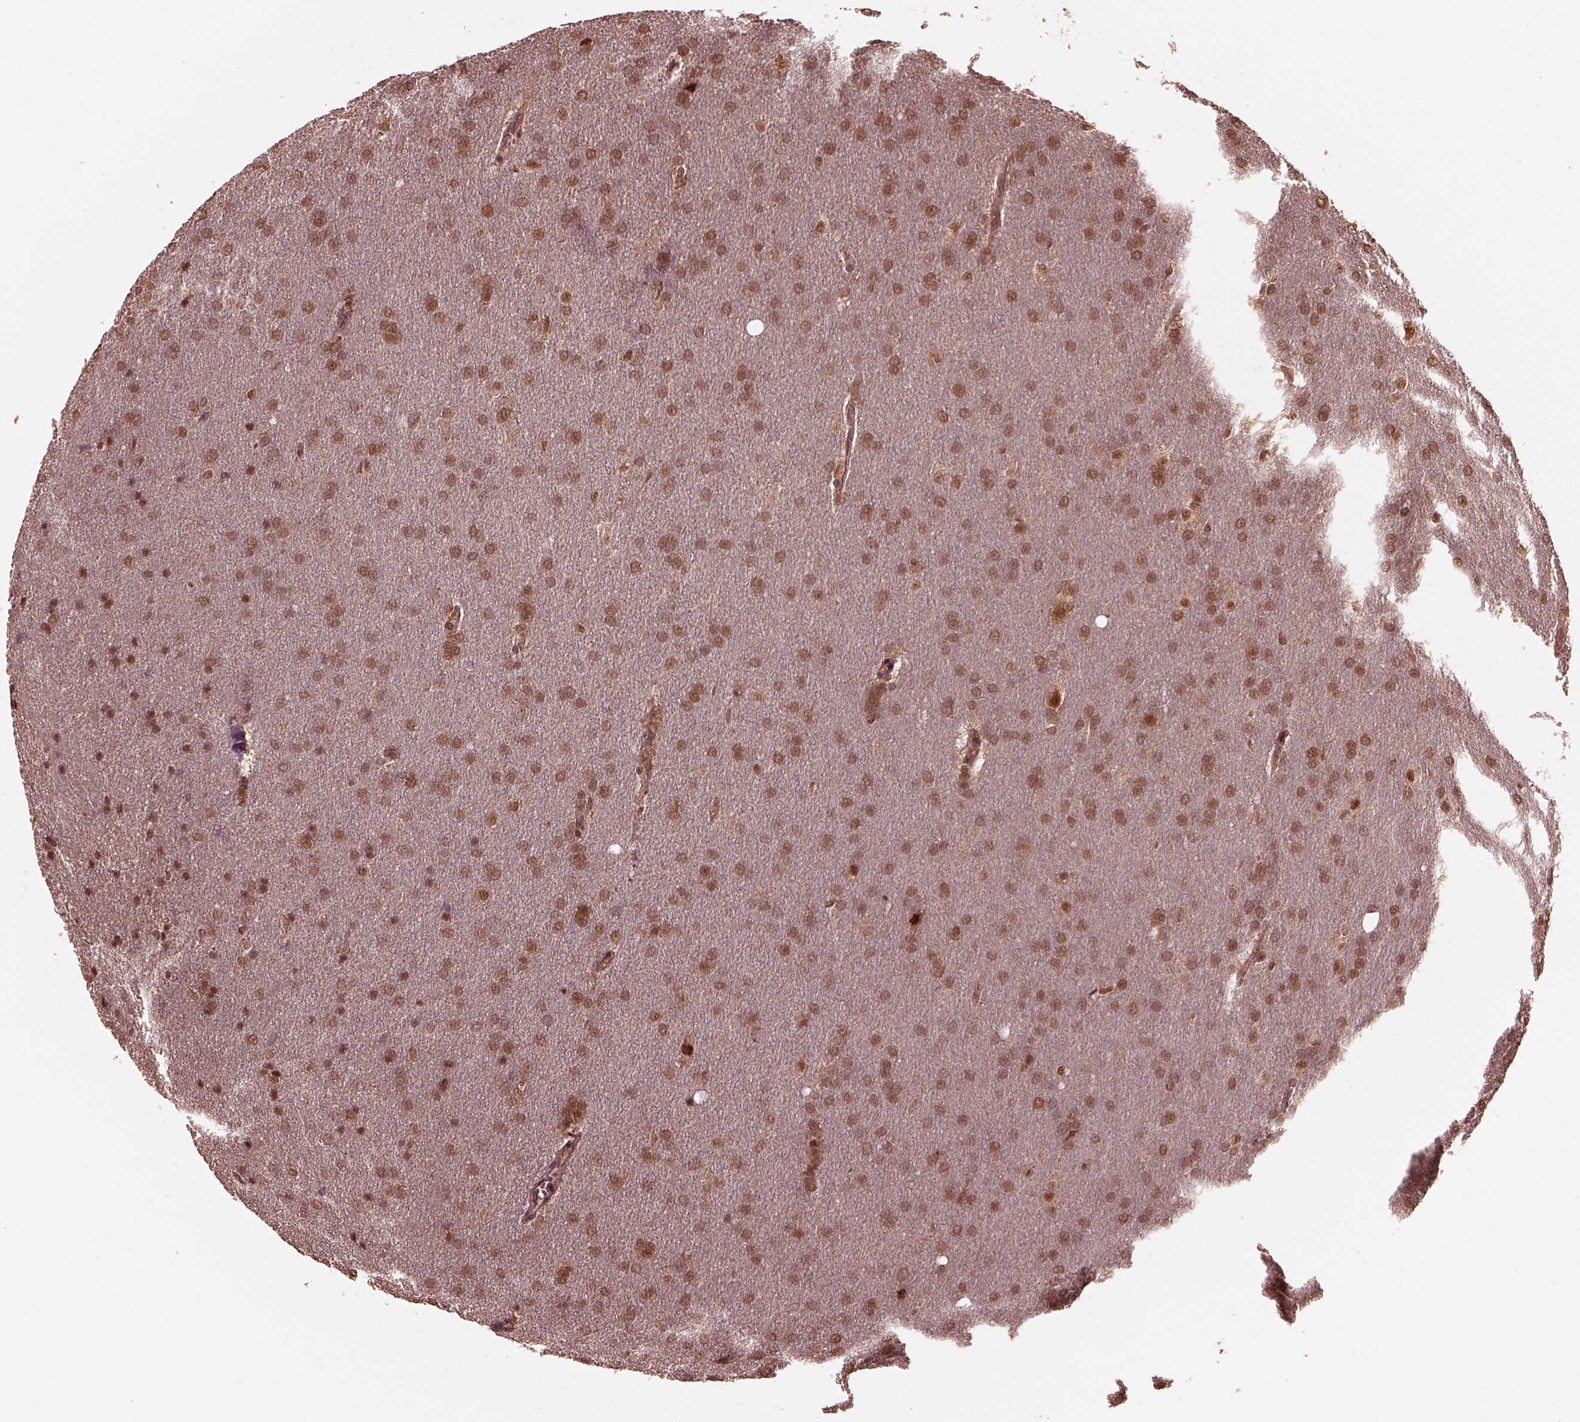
{"staining": {"intensity": "moderate", "quantity": ">75%", "location": "nuclear"}, "tissue": "glioma", "cell_type": "Tumor cells", "image_type": "cancer", "snomed": [{"axis": "morphology", "description": "Glioma, malignant, Low grade"}, {"axis": "topography", "description": "Brain"}], "caption": "Protein analysis of glioma tissue demonstrates moderate nuclear positivity in approximately >75% of tumor cells.", "gene": "PSMC5", "patient": {"sex": "female", "age": 32}}